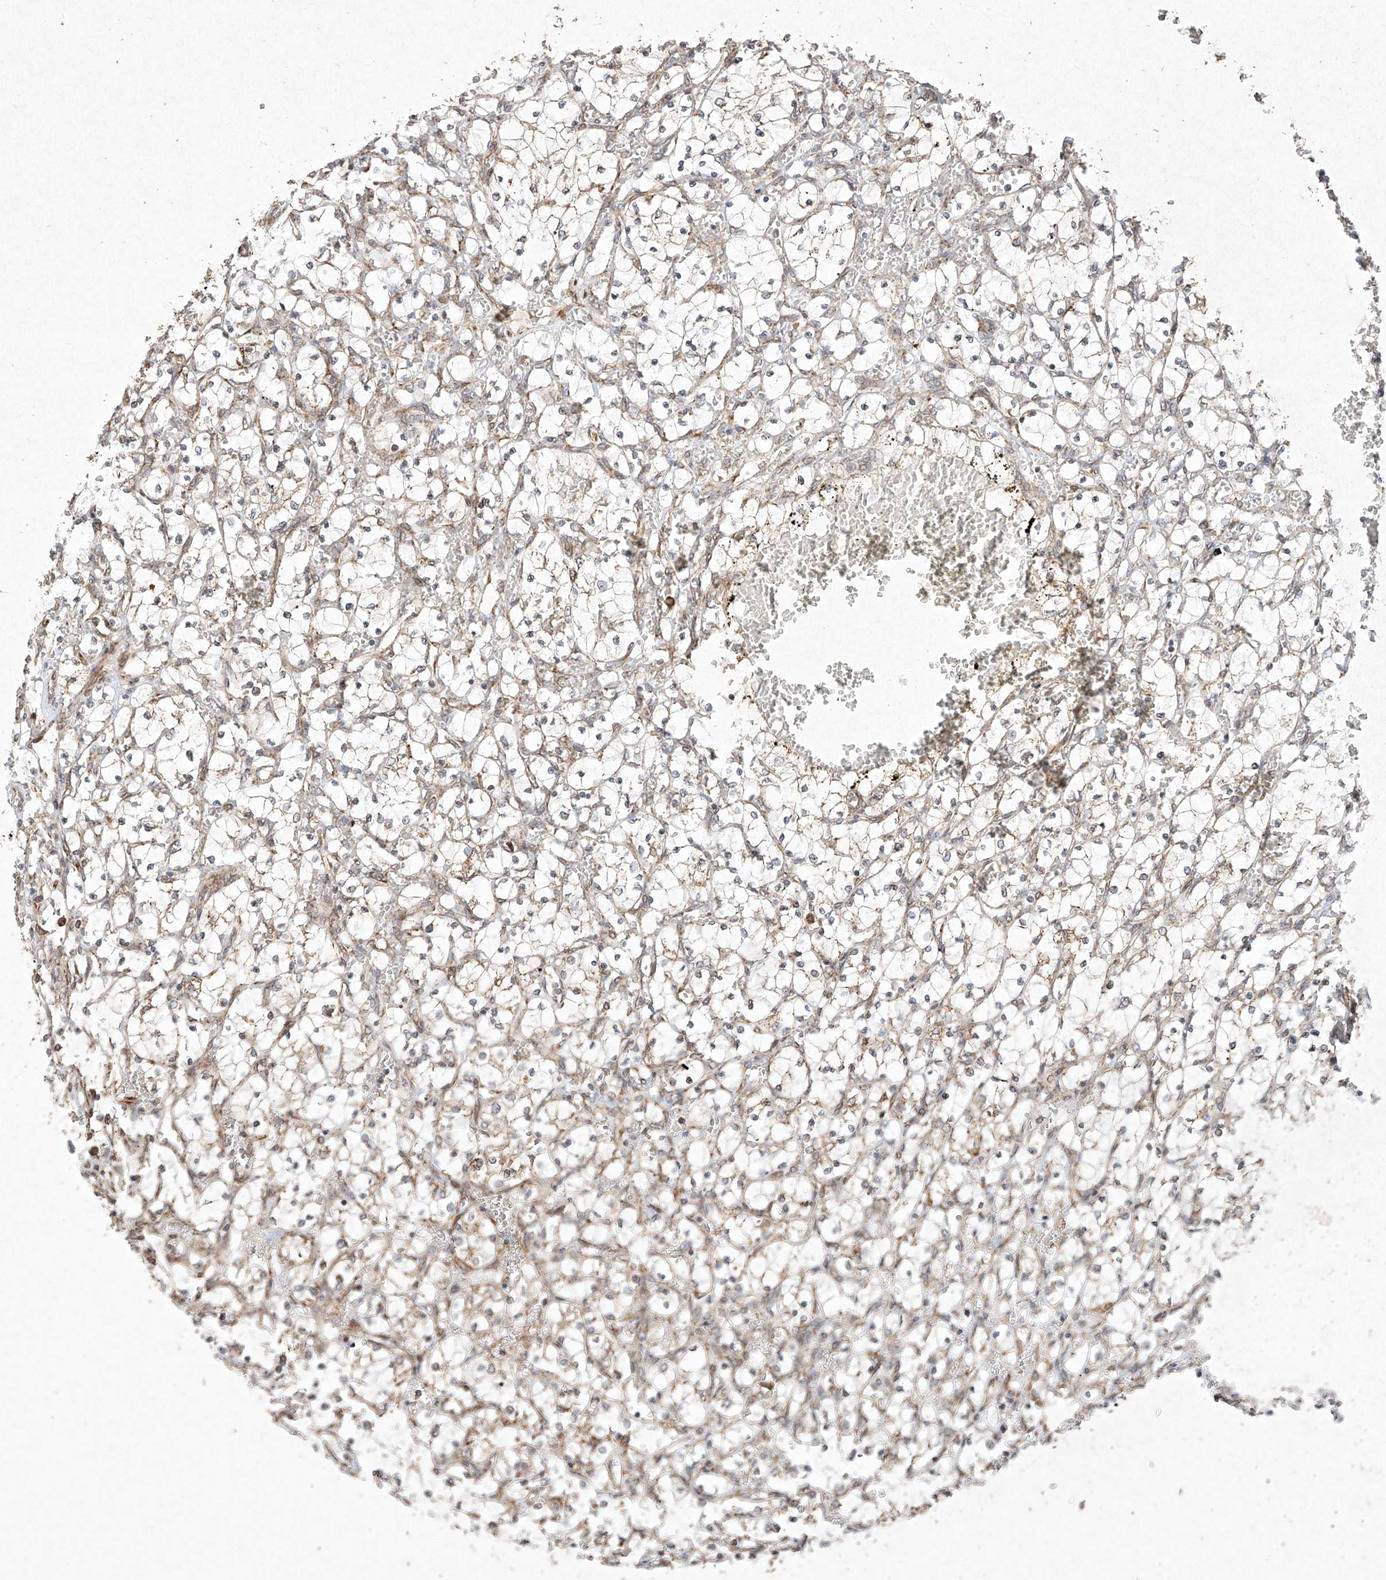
{"staining": {"intensity": "weak", "quantity": ">75%", "location": "cytoplasmic/membranous"}, "tissue": "renal cancer", "cell_type": "Tumor cells", "image_type": "cancer", "snomed": [{"axis": "morphology", "description": "Adenocarcinoma, NOS"}, {"axis": "topography", "description": "Kidney"}], "caption": "Immunohistochemical staining of human renal cancer demonstrates low levels of weak cytoplasmic/membranous expression in about >75% of tumor cells.", "gene": "SEMA3B", "patient": {"sex": "female", "age": 69}}